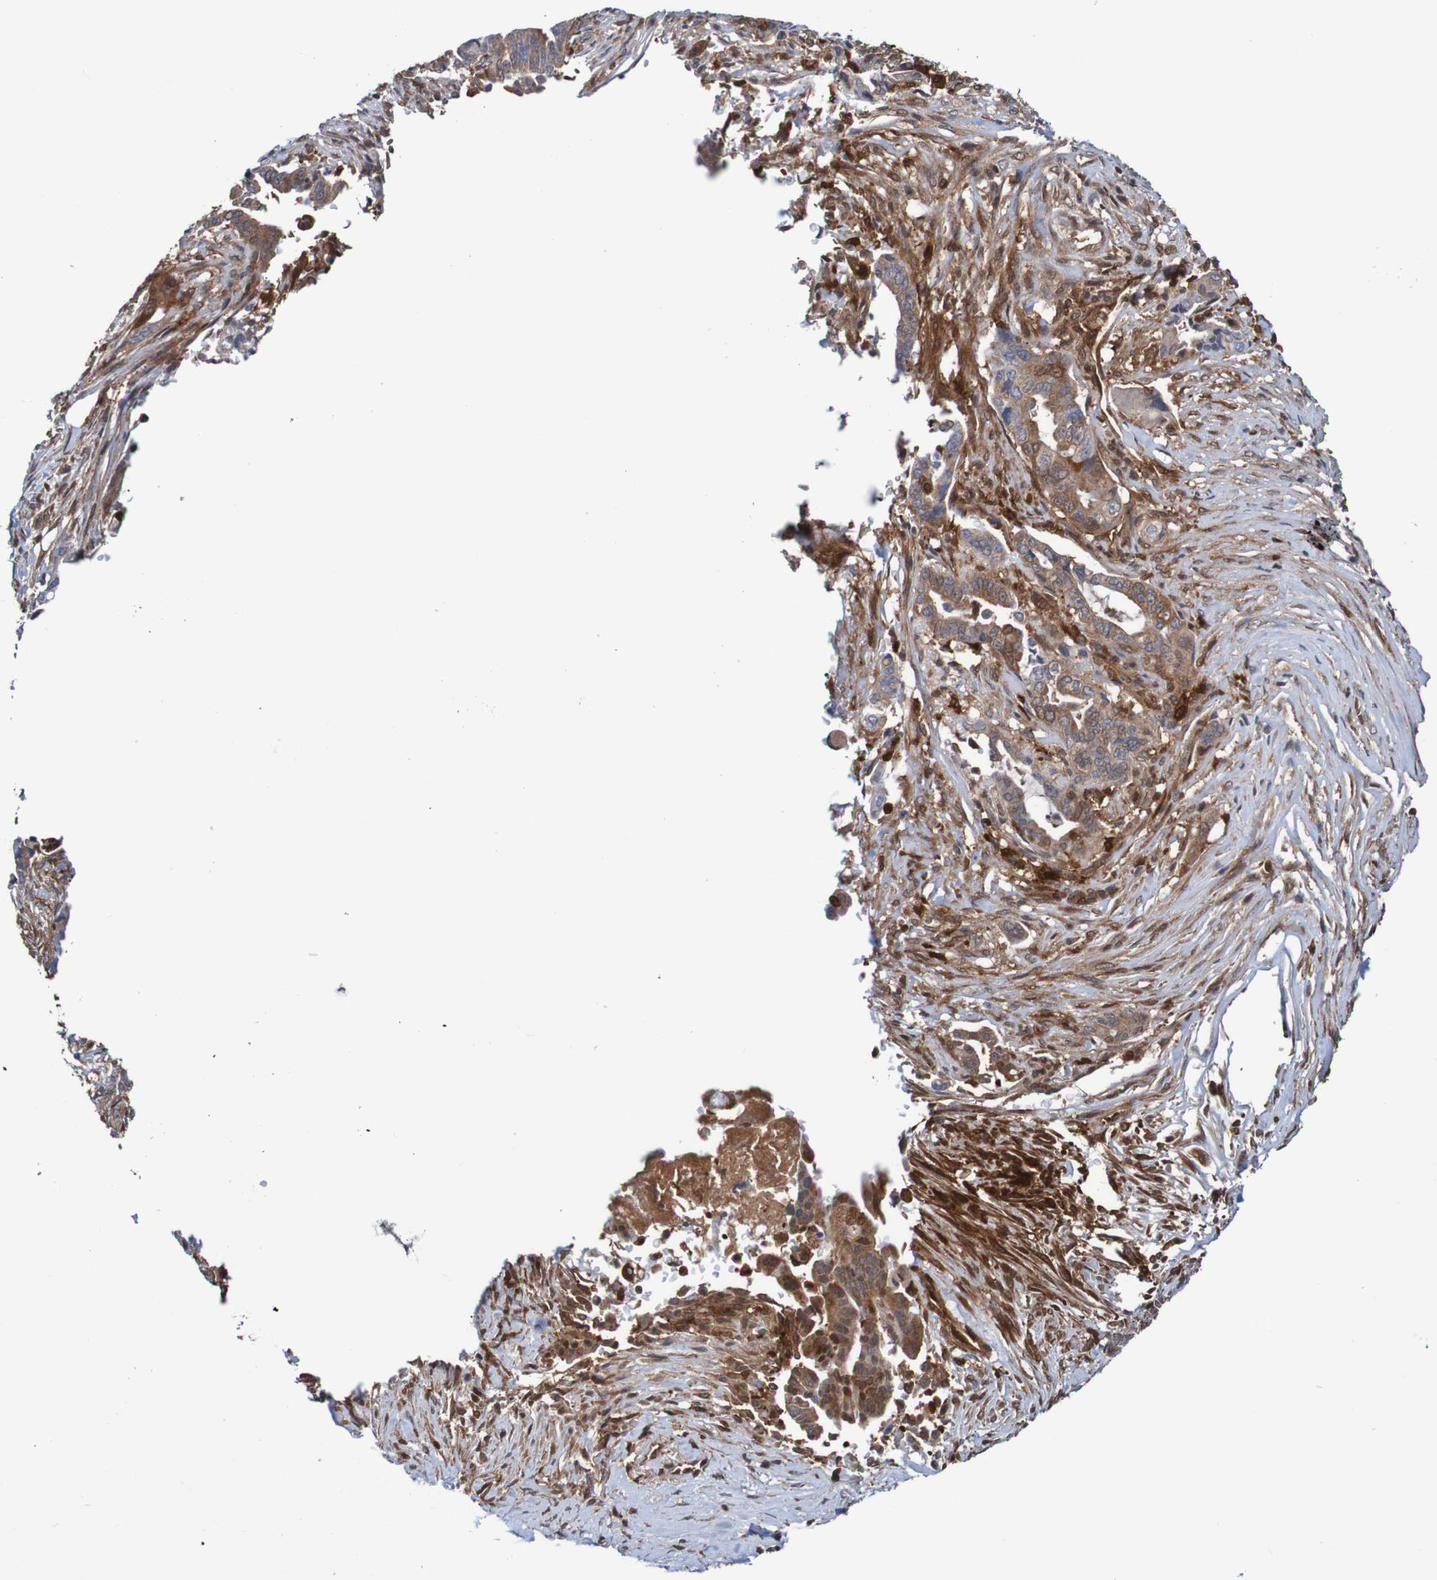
{"staining": {"intensity": "moderate", "quantity": ">75%", "location": "cytoplasmic/membranous"}, "tissue": "pancreatic cancer", "cell_type": "Tumor cells", "image_type": "cancer", "snomed": [{"axis": "morphology", "description": "Adenocarcinoma, NOS"}, {"axis": "topography", "description": "Pancreas"}], "caption": "Human adenocarcinoma (pancreatic) stained for a protein (brown) demonstrates moderate cytoplasmic/membranous positive positivity in approximately >75% of tumor cells.", "gene": "RIGI", "patient": {"sex": "male", "age": 70}}